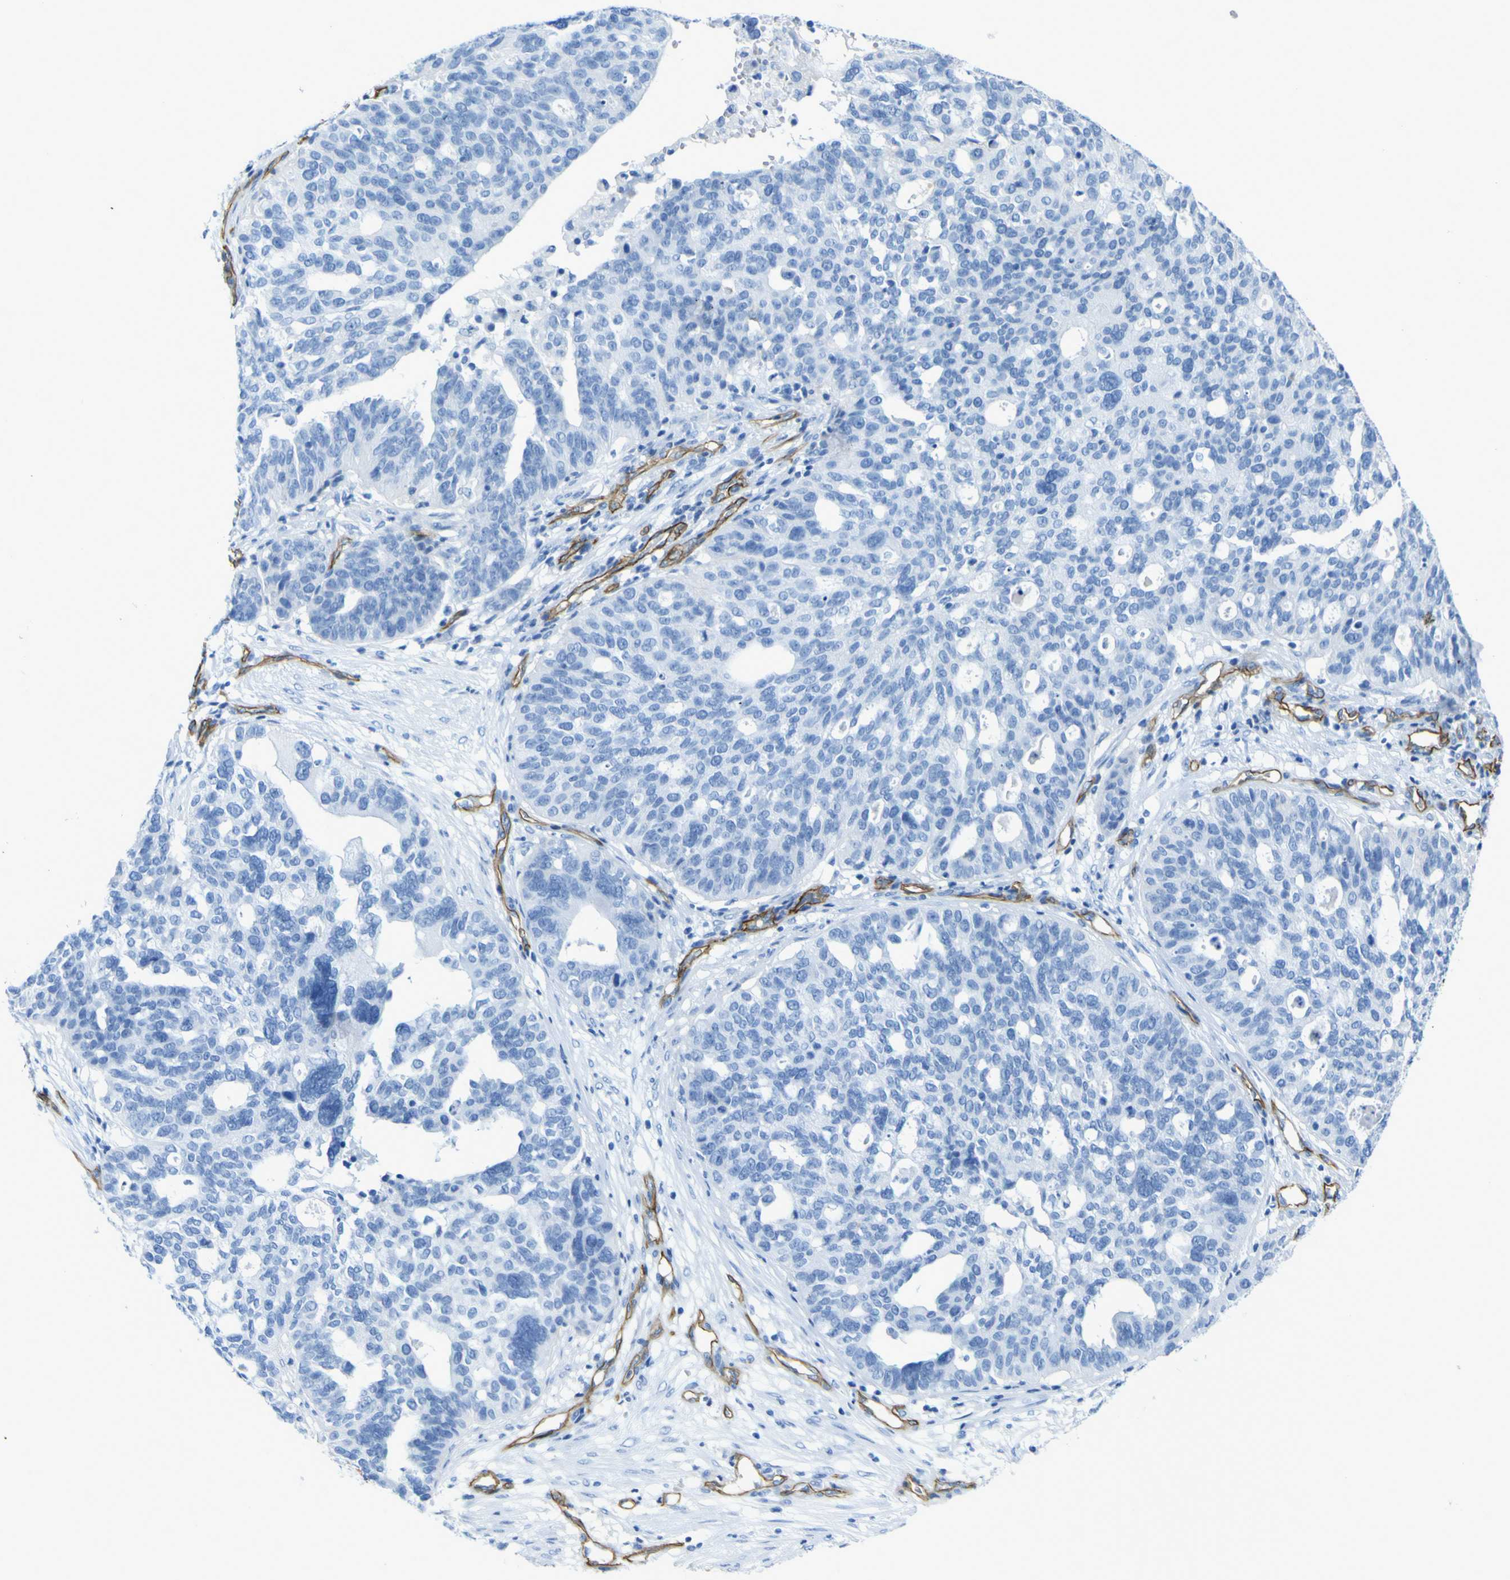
{"staining": {"intensity": "negative", "quantity": "none", "location": "none"}, "tissue": "ovarian cancer", "cell_type": "Tumor cells", "image_type": "cancer", "snomed": [{"axis": "morphology", "description": "Cystadenocarcinoma, serous, NOS"}, {"axis": "topography", "description": "Ovary"}], "caption": "IHC histopathology image of human ovarian cancer (serous cystadenocarcinoma) stained for a protein (brown), which reveals no expression in tumor cells. Nuclei are stained in blue.", "gene": "CD93", "patient": {"sex": "female", "age": 59}}